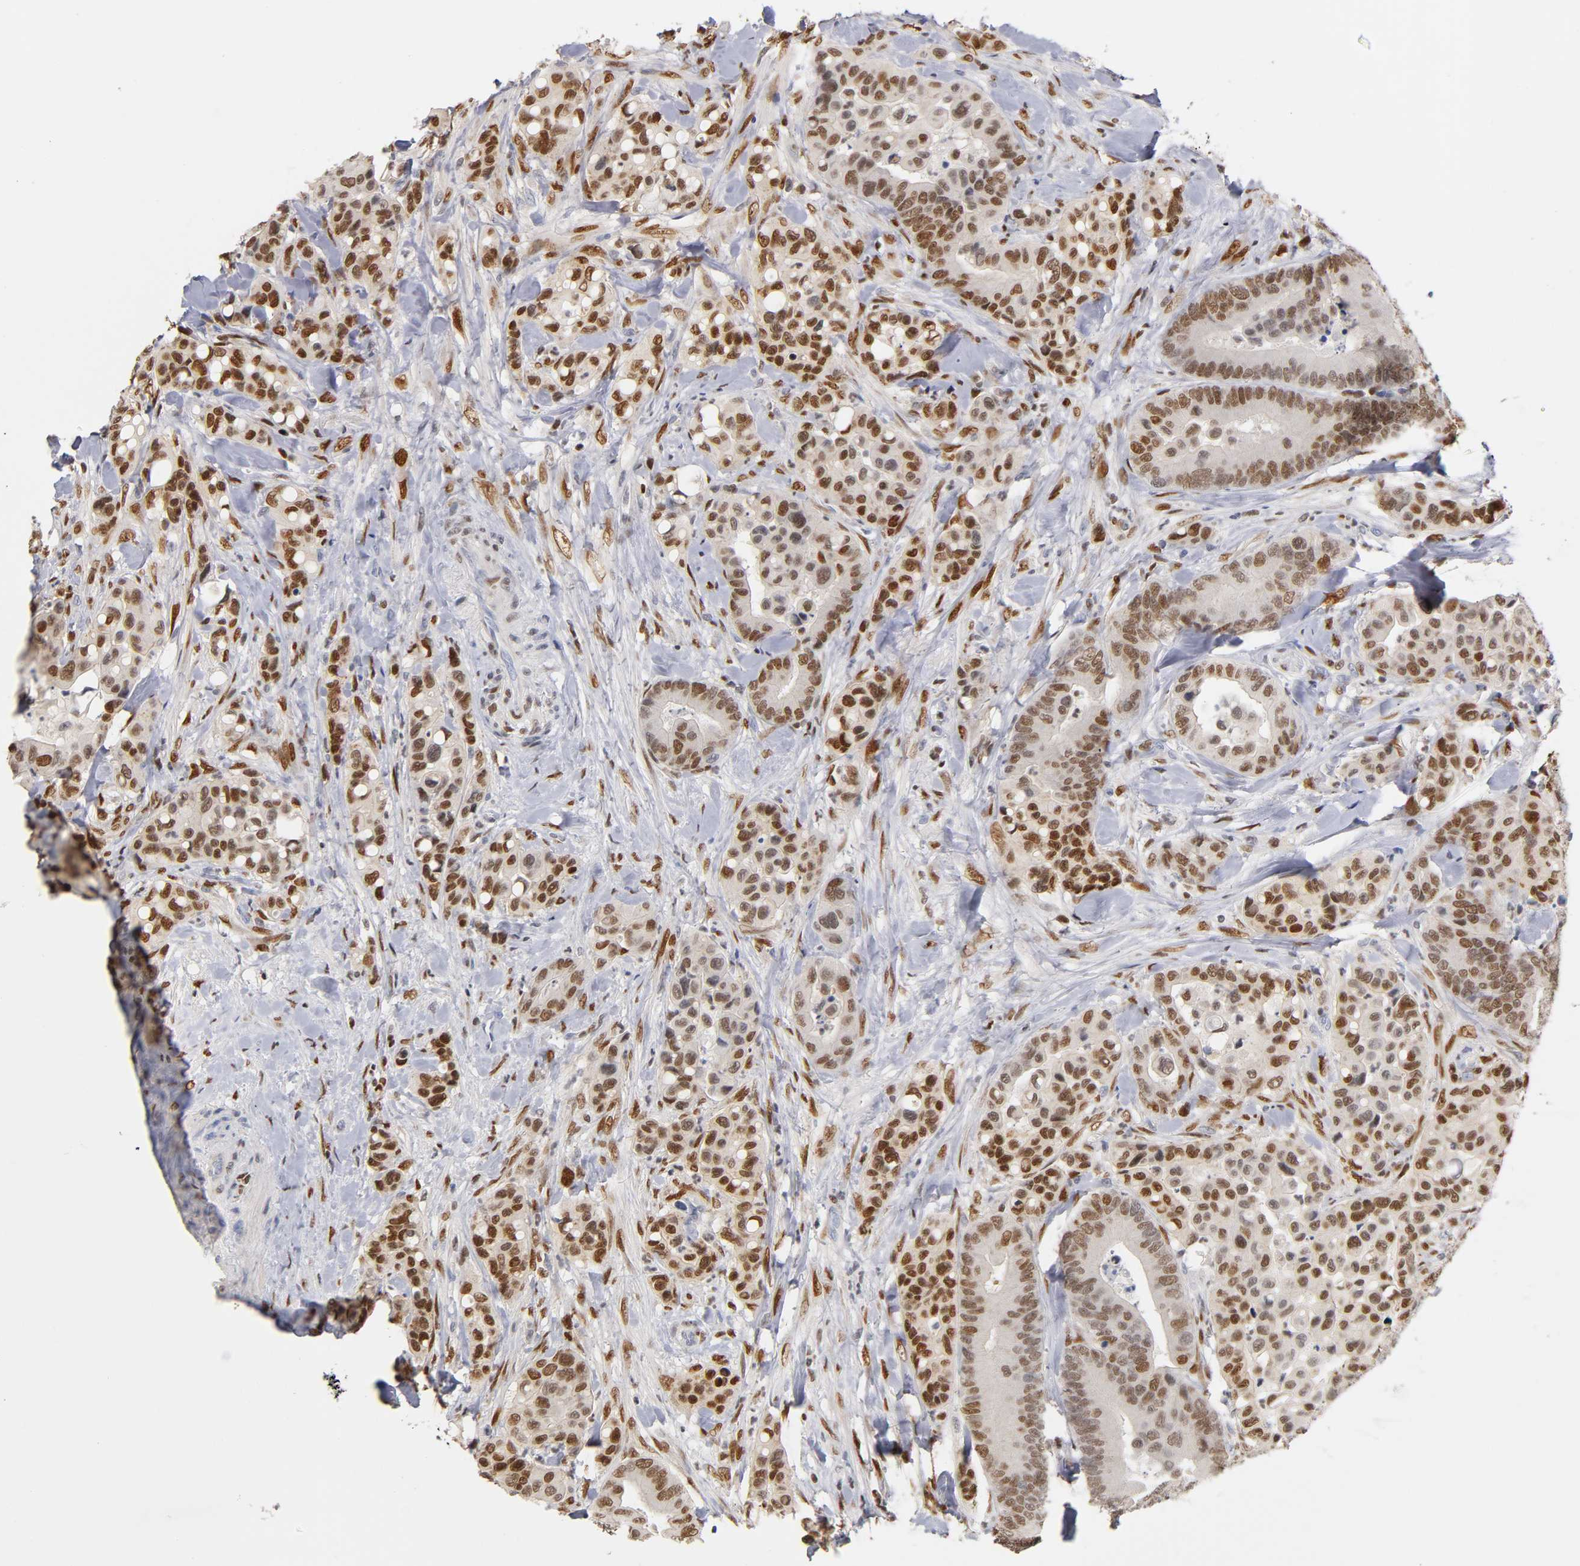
{"staining": {"intensity": "moderate", "quantity": ">75%", "location": "nuclear"}, "tissue": "colorectal cancer", "cell_type": "Tumor cells", "image_type": "cancer", "snomed": [{"axis": "morphology", "description": "Normal tissue, NOS"}, {"axis": "morphology", "description": "Adenocarcinoma, NOS"}, {"axis": "topography", "description": "Colon"}], "caption": "This image reveals immunohistochemistry staining of human colorectal cancer, with medium moderate nuclear expression in approximately >75% of tumor cells.", "gene": "RUNX1", "patient": {"sex": "male", "age": 82}}